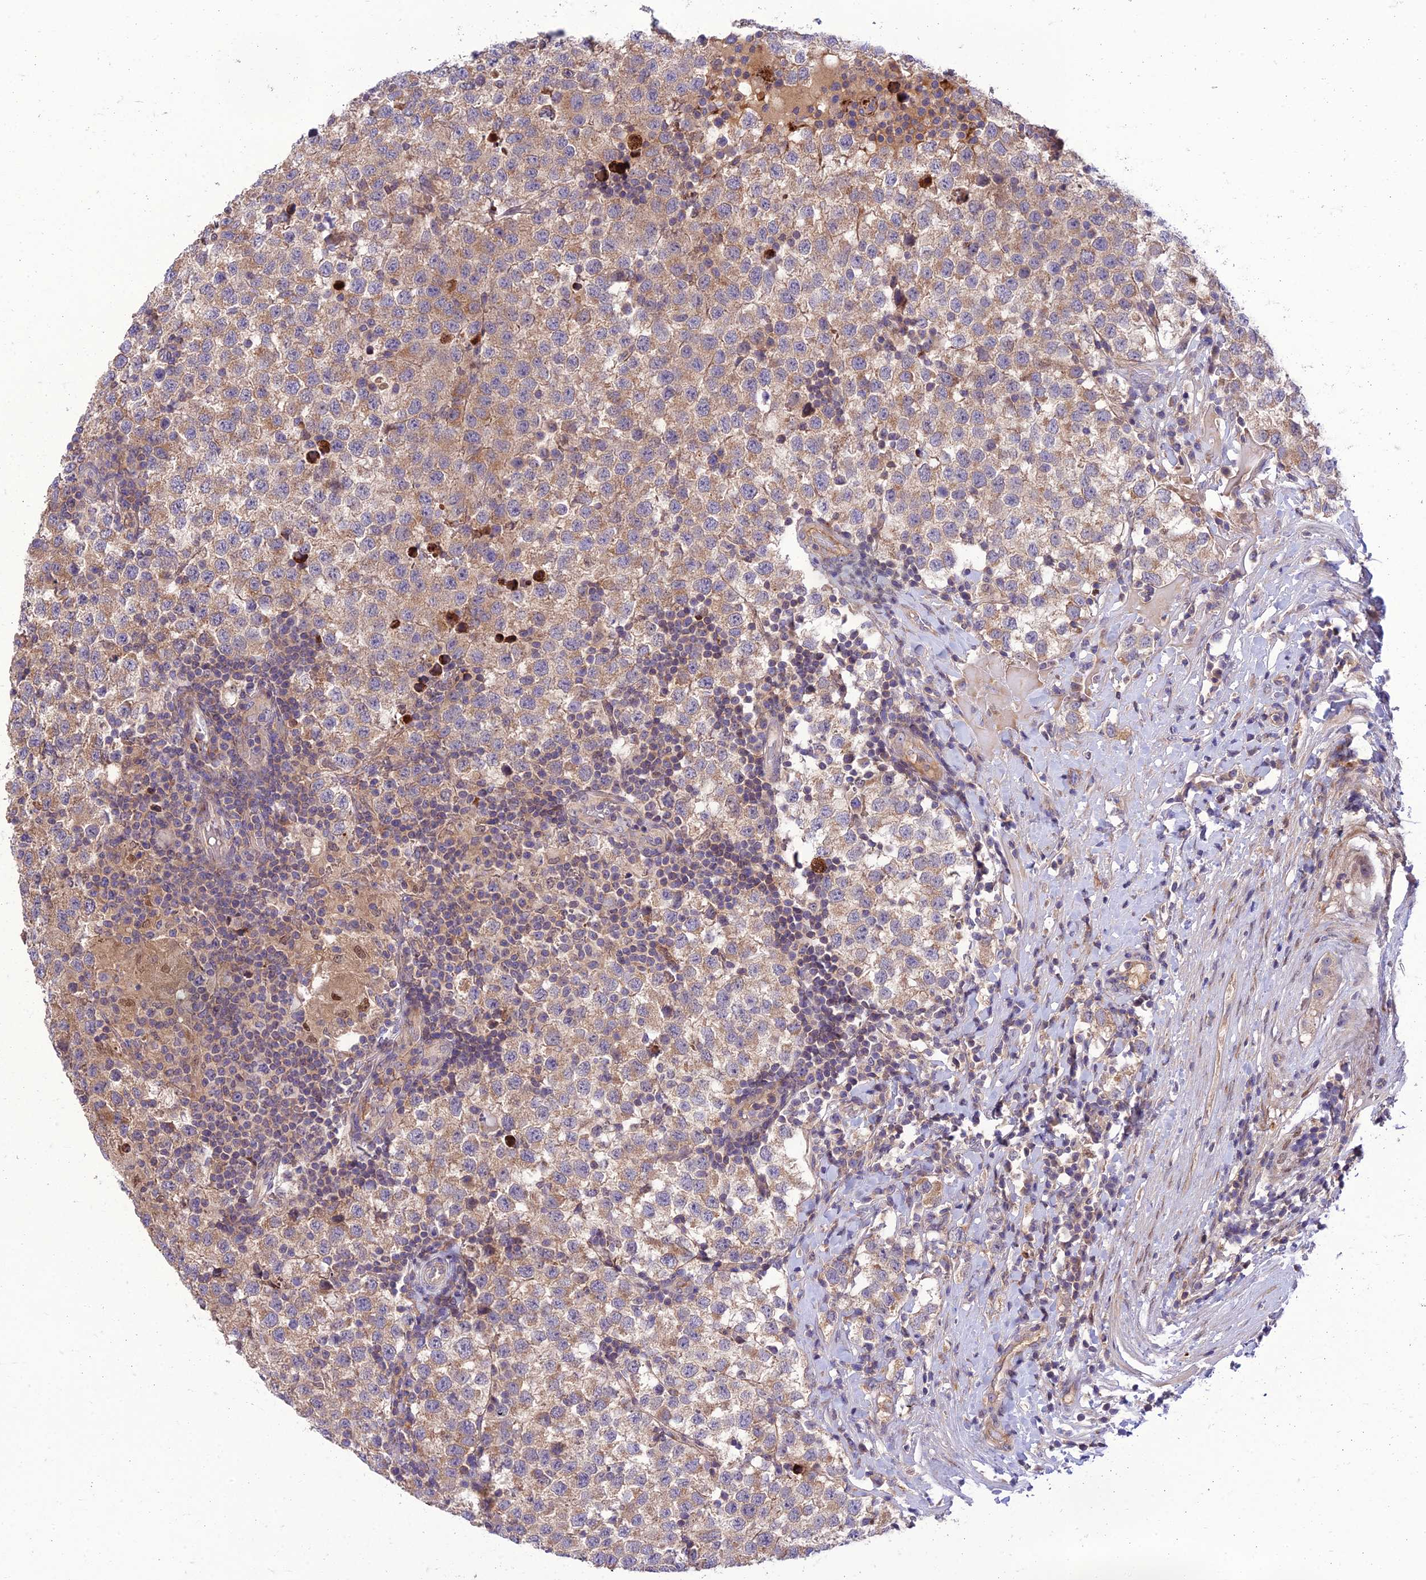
{"staining": {"intensity": "moderate", "quantity": ">75%", "location": "cytoplasmic/membranous"}, "tissue": "testis cancer", "cell_type": "Tumor cells", "image_type": "cancer", "snomed": [{"axis": "morphology", "description": "Seminoma, NOS"}, {"axis": "topography", "description": "Testis"}], "caption": "There is medium levels of moderate cytoplasmic/membranous expression in tumor cells of testis cancer, as demonstrated by immunohistochemical staining (brown color).", "gene": "IRAK3", "patient": {"sex": "male", "age": 34}}